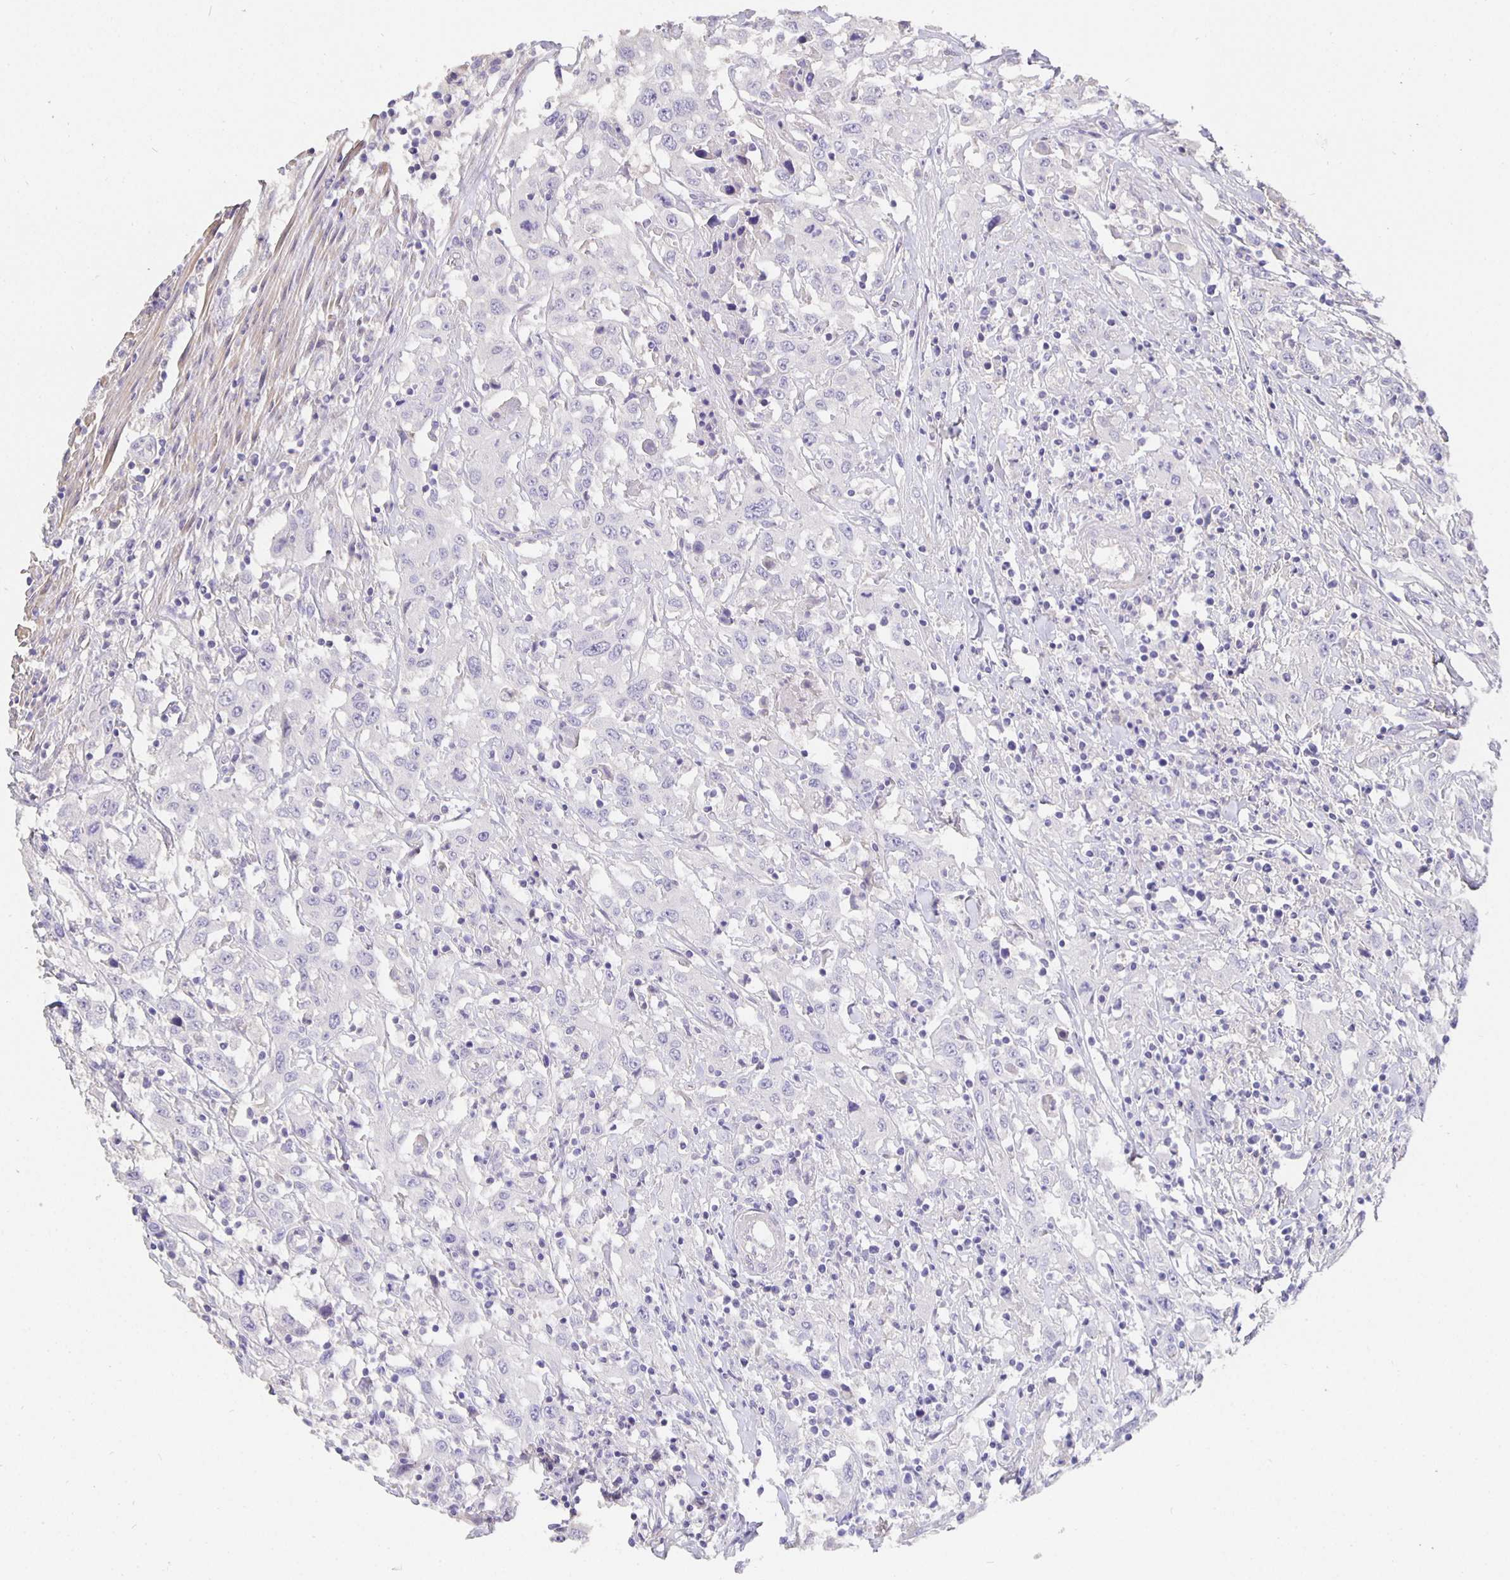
{"staining": {"intensity": "negative", "quantity": "none", "location": "none"}, "tissue": "urothelial cancer", "cell_type": "Tumor cells", "image_type": "cancer", "snomed": [{"axis": "morphology", "description": "Urothelial carcinoma, High grade"}, {"axis": "topography", "description": "Urinary bladder"}], "caption": "Tumor cells are negative for brown protein staining in urothelial carcinoma (high-grade).", "gene": "CFAP74", "patient": {"sex": "male", "age": 61}}